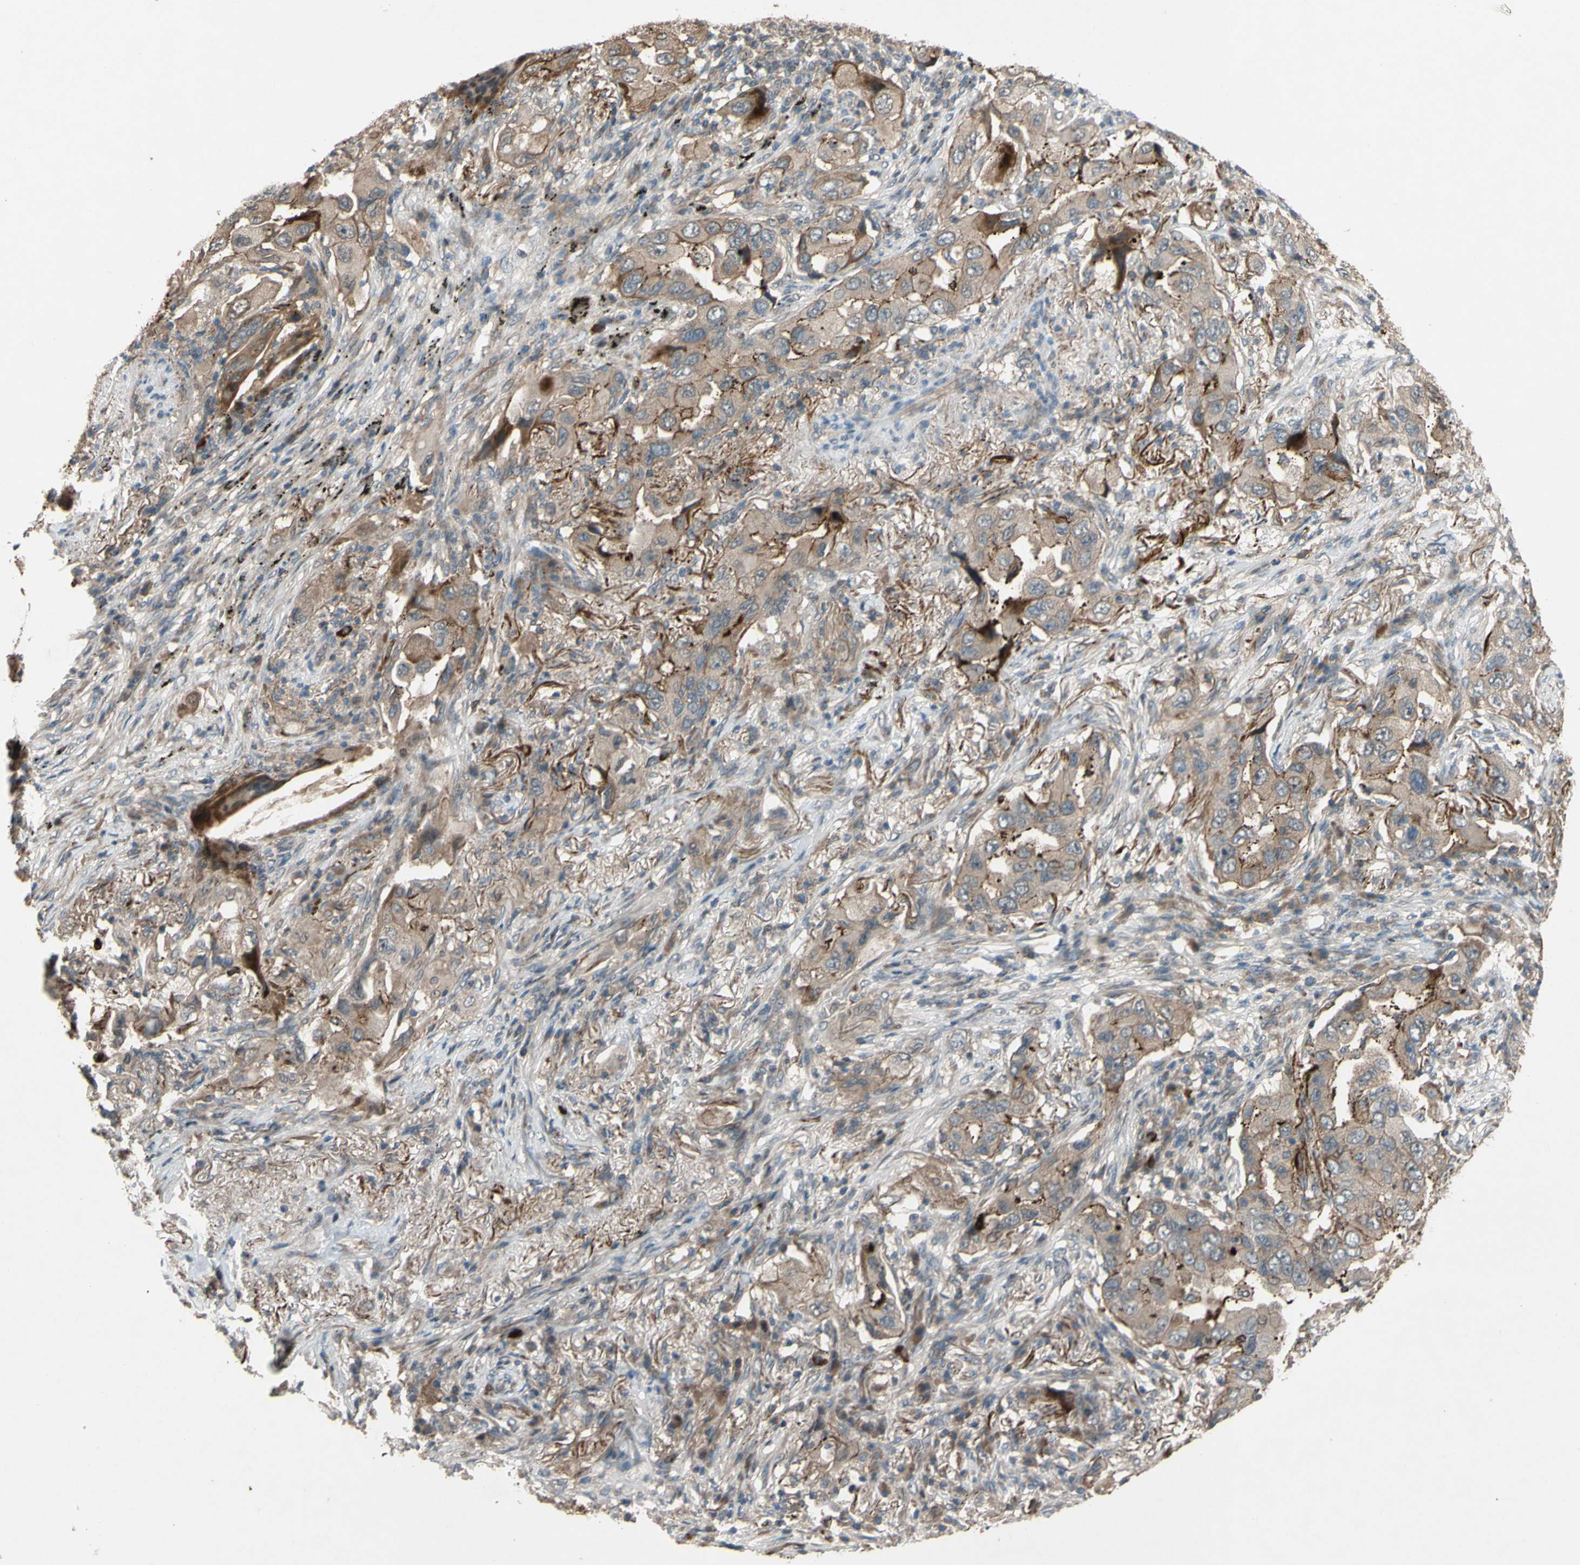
{"staining": {"intensity": "moderate", "quantity": ">75%", "location": "cytoplasmic/membranous"}, "tissue": "lung cancer", "cell_type": "Tumor cells", "image_type": "cancer", "snomed": [{"axis": "morphology", "description": "Adenocarcinoma, NOS"}, {"axis": "topography", "description": "Lung"}], "caption": "This photomicrograph exhibits IHC staining of lung cancer (adenocarcinoma), with medium moderate cytoplasmic/membranous staining in about >75% of tumor cells.", "gene": "SHROOM4", "patient": {"sex": "female", "age": 65}}